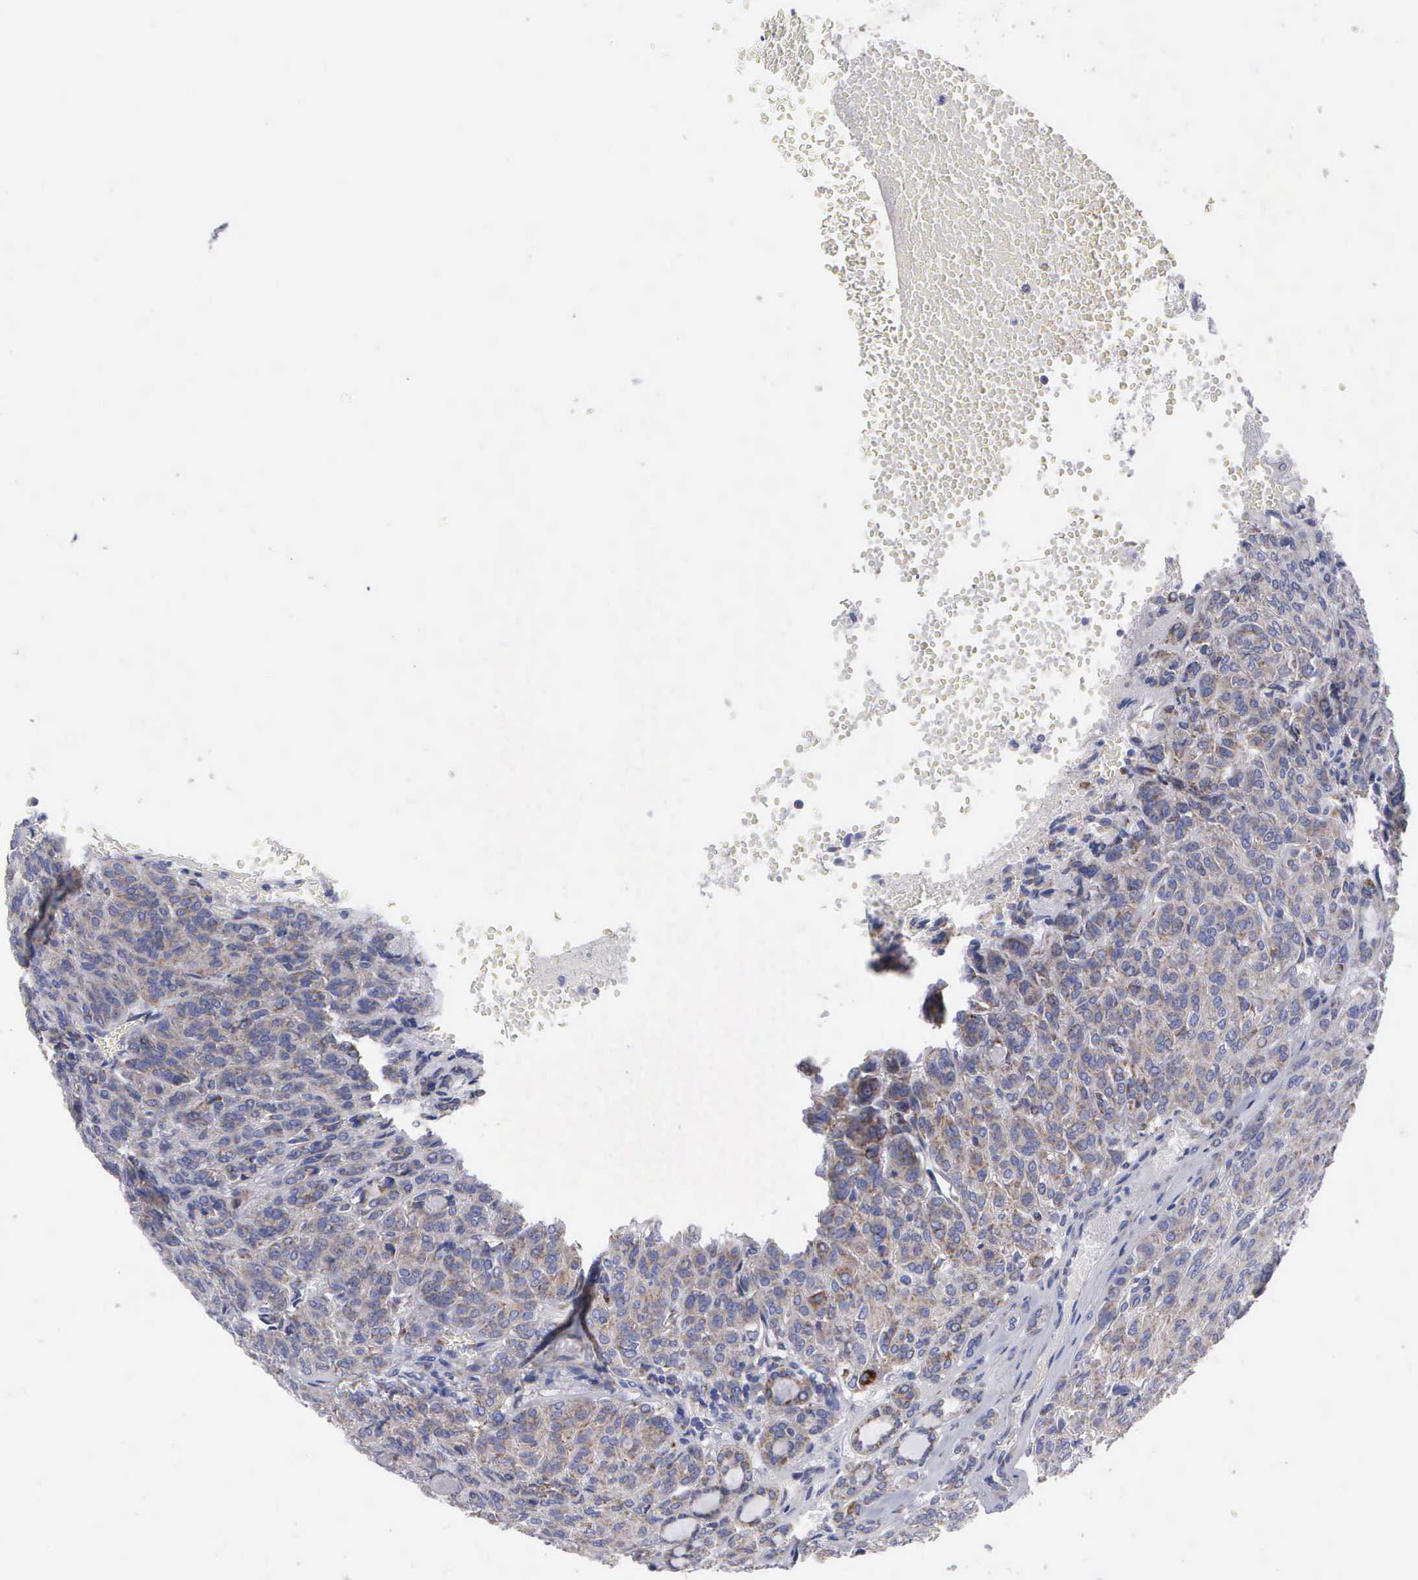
{"staining": {"intensity": "weak", "quantity": "25%-75%", "location": "cytoplasmic/membranous"}, "tissue": "thyroid cancer", "cell_type": "Tumor cells", "image_type": "cancer", "snomed": [{"axis": "morphology", "description": "Follicular adenoma carcinoma, NOS"}, {"axis": "topography", "description": "Thyroid gland"}], "caption": "Immunohistochemistry (IHC) of thyroid cancer shows low levels of weak cytoplasmic/membranous staining in approximately 25%-75% of tumor cells. (DAB IHC, brown staining for protein, blue staining for nuclei).", "gene": "APOOL", "patient": {"sex": "female", "age": 71}}